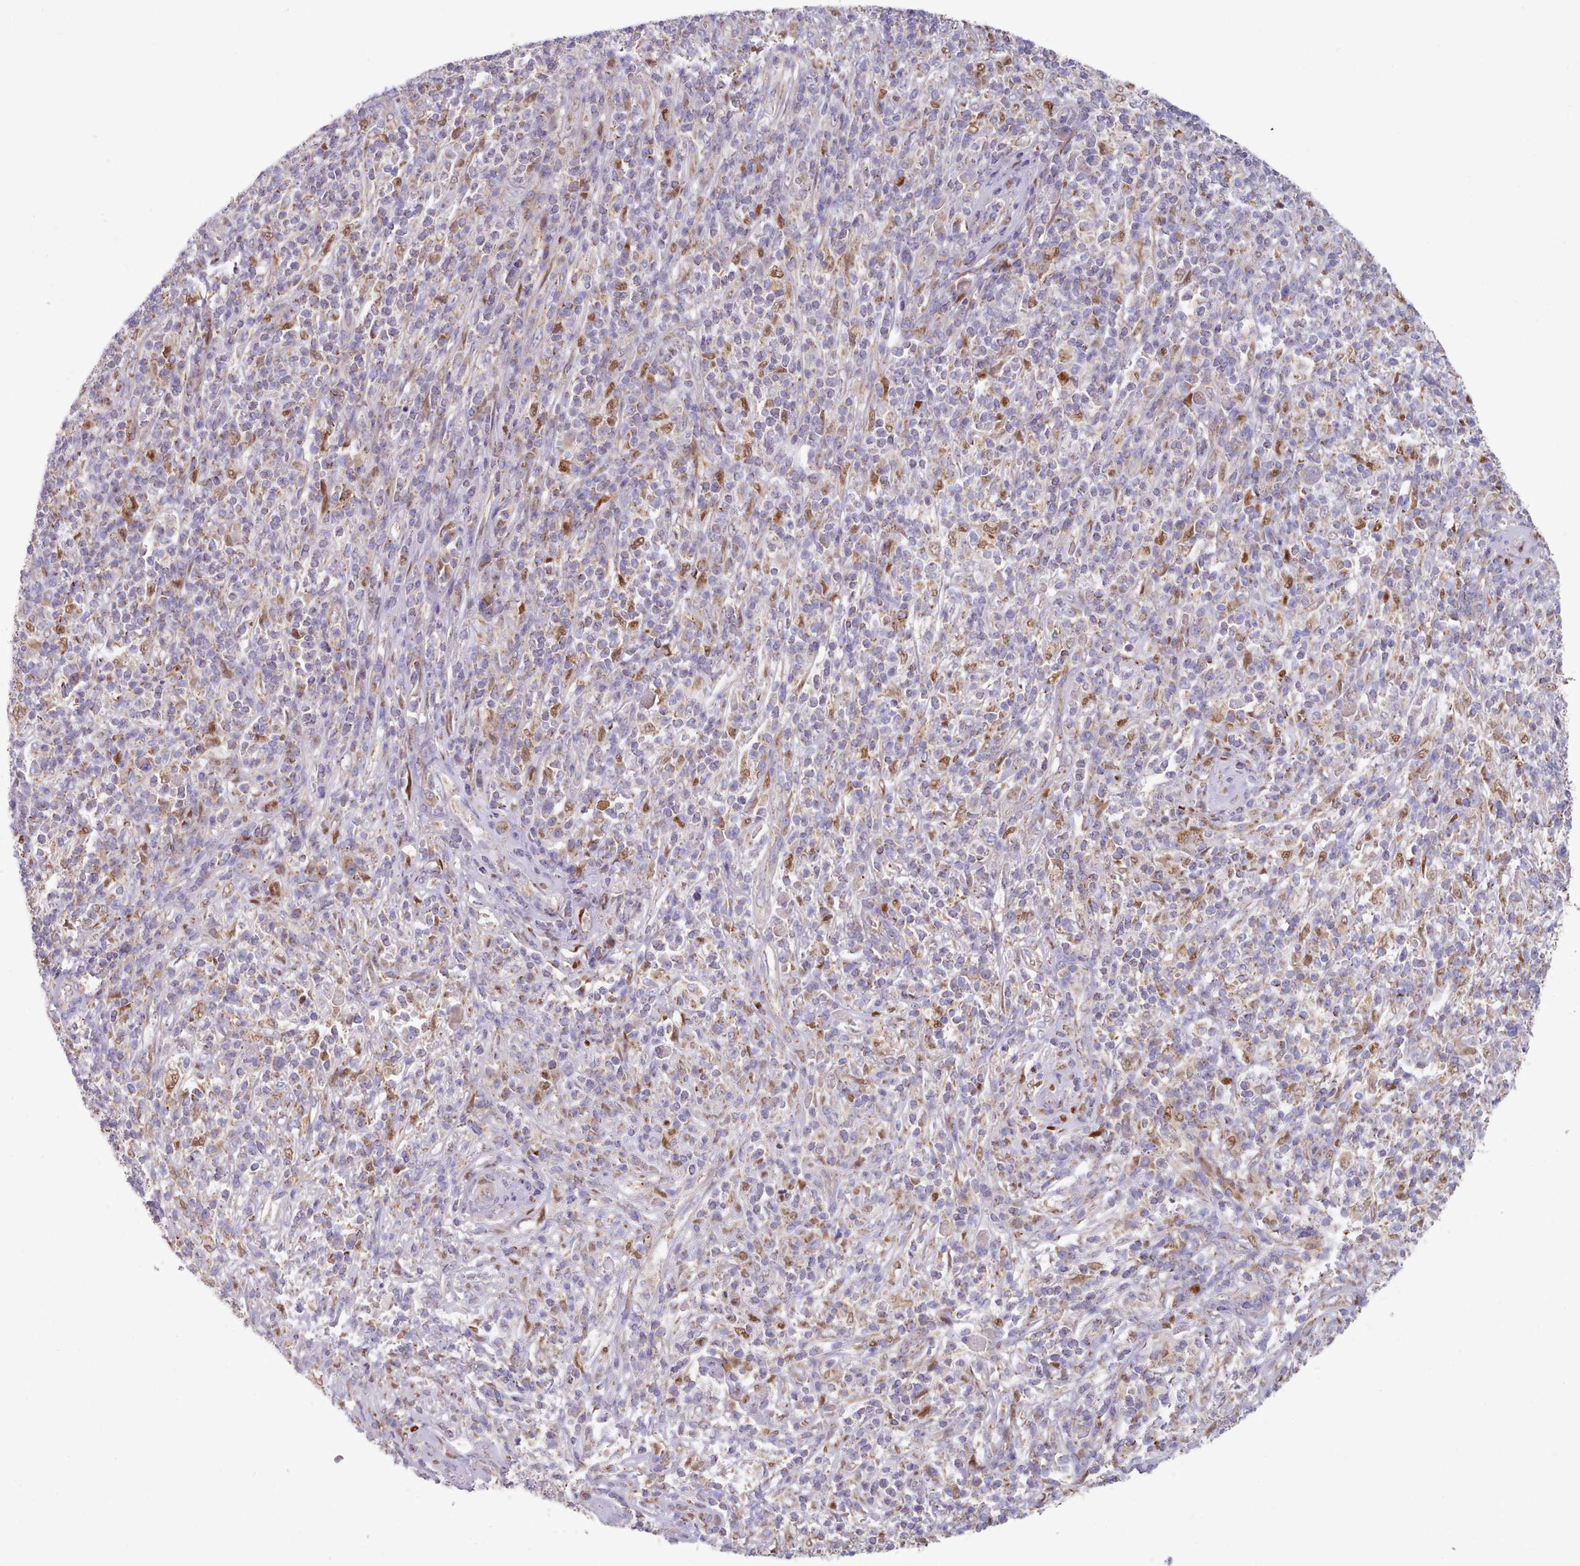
{"staining": {"intensity": "weak", "quantity": "<25%", "location": "cytoplasmic/membranous"}, "tissue": "melanoma", "cell_type": "Tumor cells", "image_type": "cancer", "snomed": [{"axis": "morphology", "description": "Malignant melanoma, NOS"}, {"axis": "topography", "description": "Skin"}], "caption": "This is an immunohistochemistry (IHC) image of human malignant melanoma. There is no staining in tumor cells.", "gene": "HSDL2", "patient": {"sex": "male", "age": 66}}